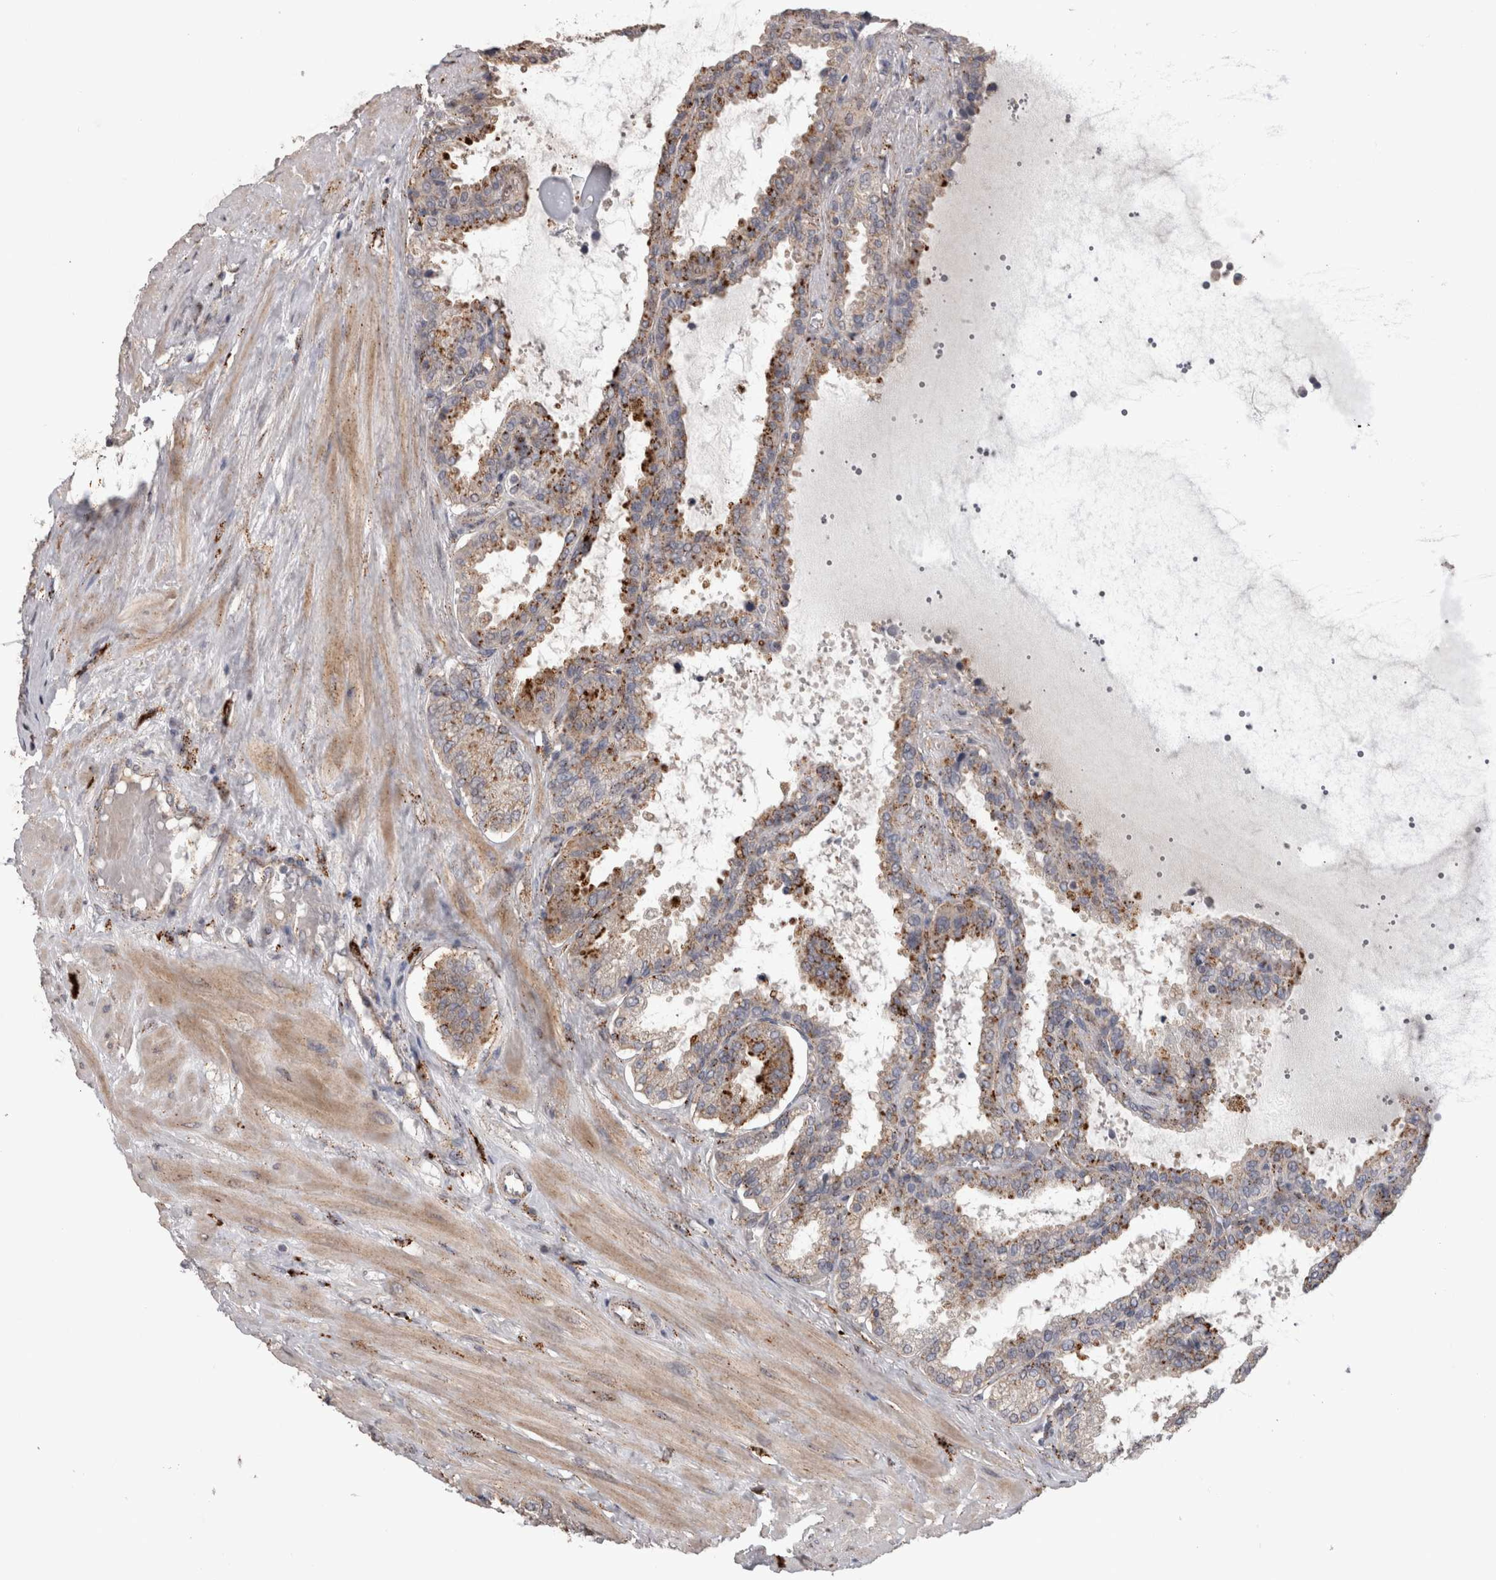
{"staining": {"intensity": "moderate", "quantity": ">75%", "location": "cytoplasmic/membranous"}, "tissue": "seminal vesicle", "cell_type": "Glandular cells", "image_type": "normal", "snomed": [{"axis": "morphology", "description": "Normal tissue, NOS"}, {"axis": "topography", "description": "Seminal veicle"}], "caption": "IHC staining of normal seminal vesicle, which shows medium levels of moderate cytoplasmic/membranous positivity in approximately >75% of glandular cells indicating moderate cytoplasmic/membranous protein expression. The staining was performed using DAB (brown) for protein detection and nuclei were counterstained in hematoxylin (blue).", "gene": "CTSZ", "patient": {"sex": "male", "age": 46}}